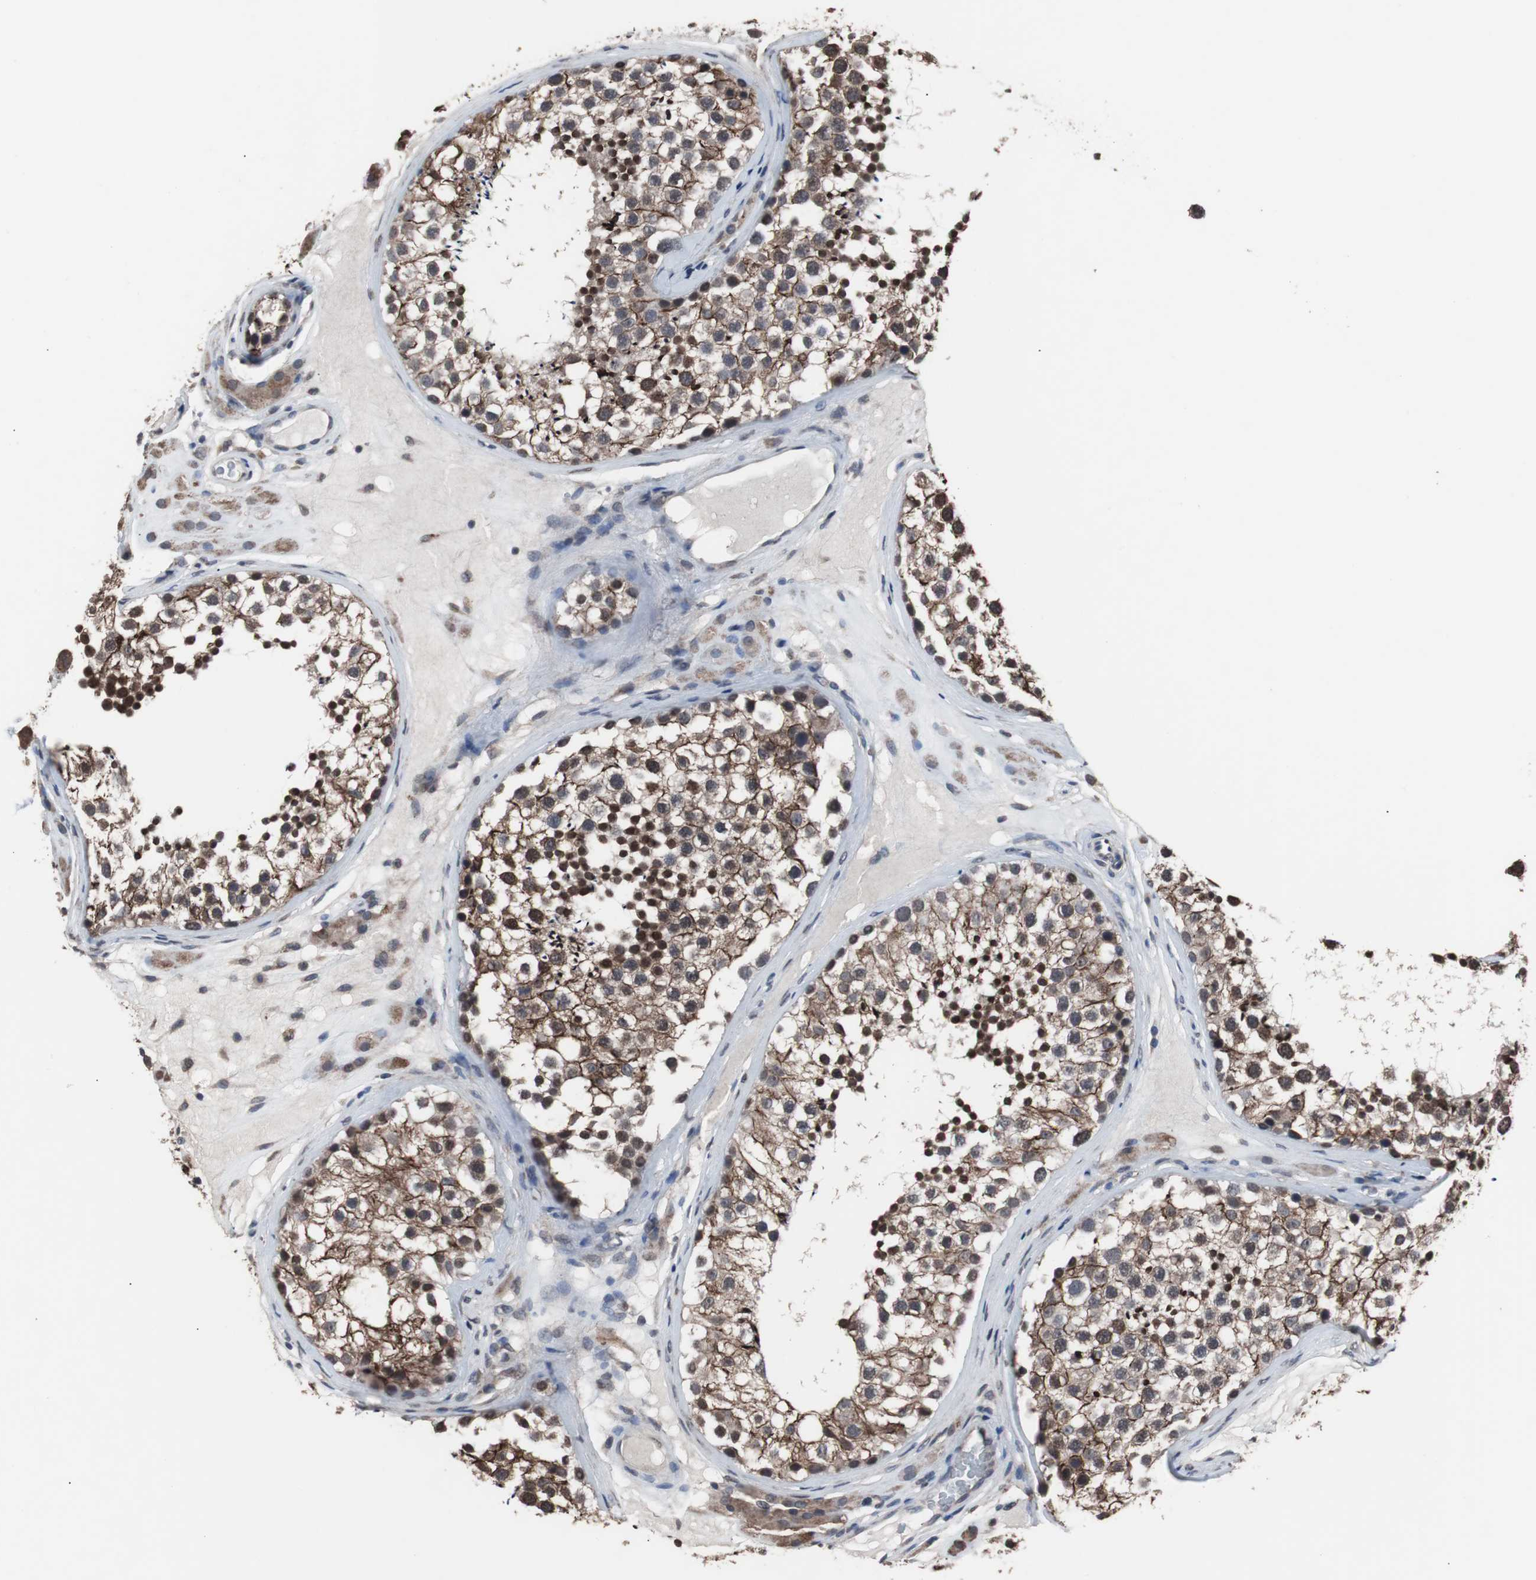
{"staining": {"intensity": "moderate", "quantity": ">75%", "location": "cytoplasmic/membranous,nuclear"}, "tissue": "testis", "cell_type": "Cells in seminiferous ducts", "image_type": "normal", "snomed": [{"axis": "morphology", "description": "Normal tissue, NOS"}, {"axis": "topography", "description": "Testis"}], "caption": "IHC of benign testis reveals medium levels of moderate cytoplasmic/membranous,nuclear expression in about >75% of cells in seminiferous ducts. (Brightfield microscopy of DAB IHC at high magnification).", "gene": "MED27", "patient": {"sex": "male", "age": 46}}